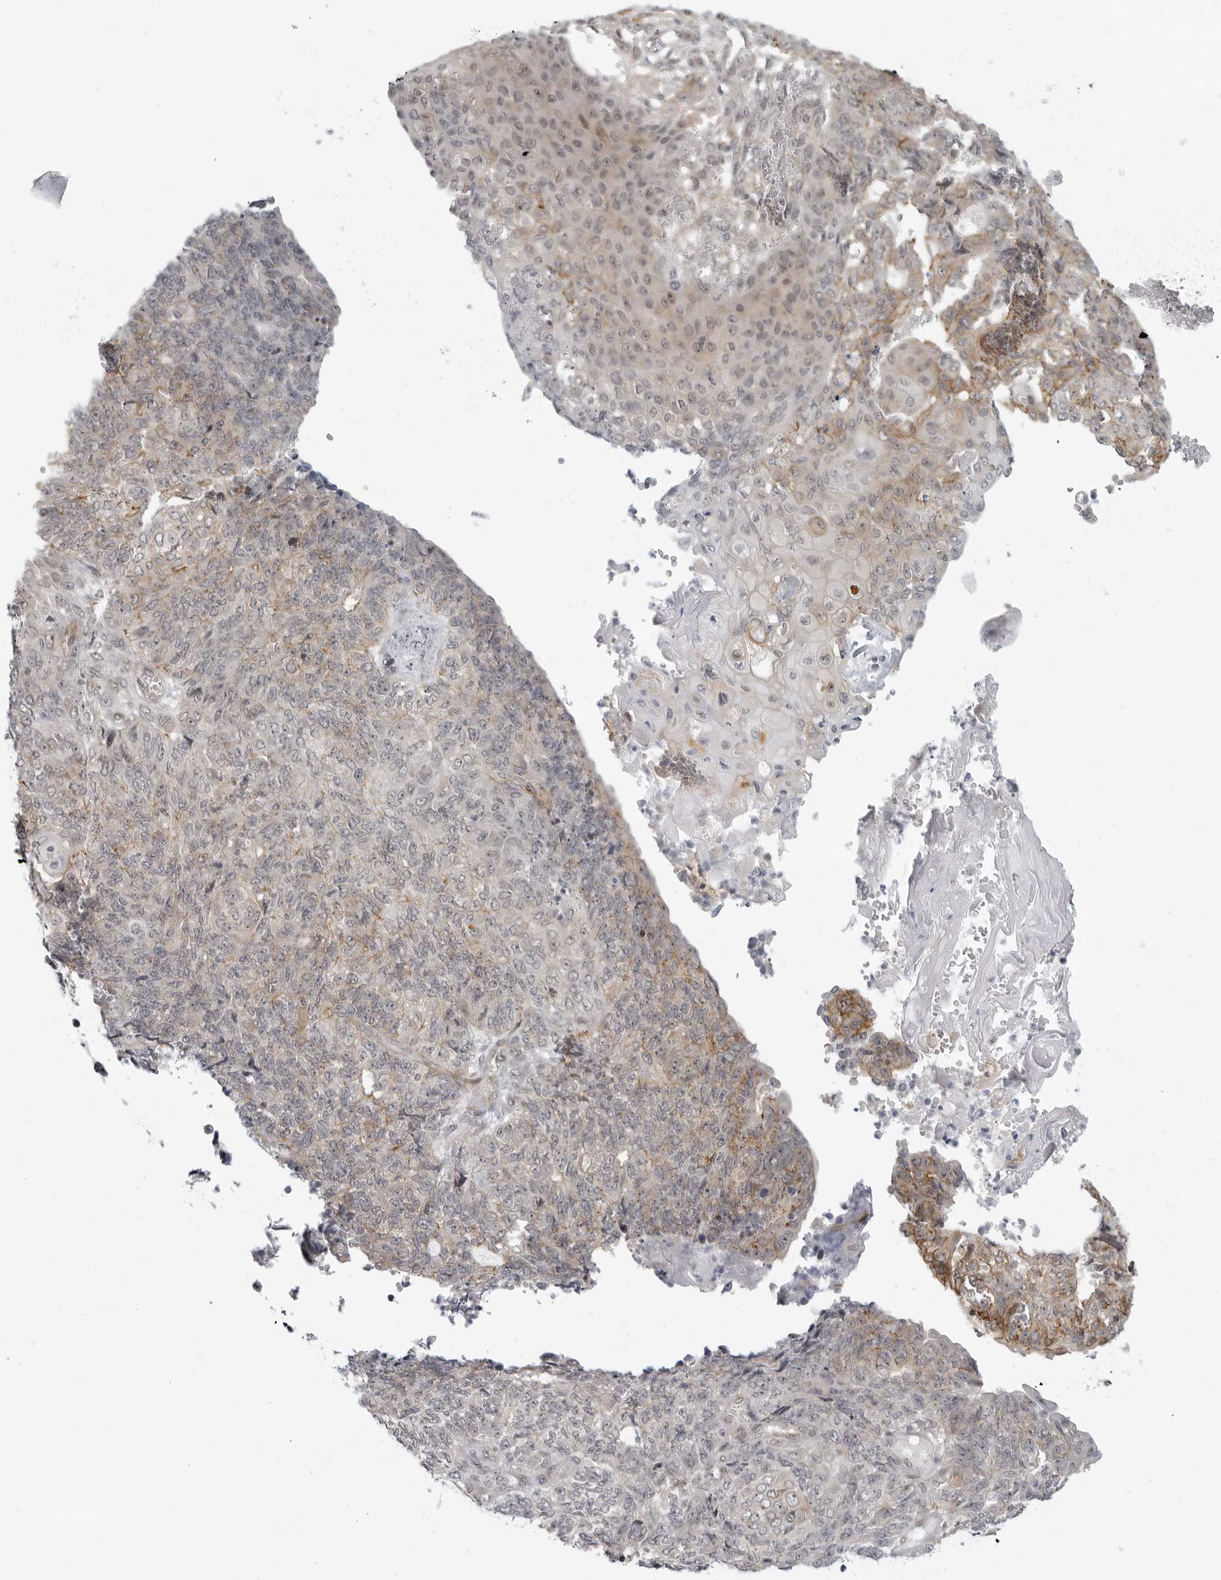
{"staining": {"intensity": "moderate", "quantity": "<25%", "location": "cytoplasmic/membranous"}, "tissue": "endometrial cancer", "cell_type": "Tumor cells", "image_type": "cancer", "snomed": [{"axis": "morphology", "description": "Adenocarcinoma, NOS"}, {"axis": "topography", "description": "Endometrium"}], "caption": "Endometrial cancer (adenocarcinoma) tissue demonstrates moderate cytoplasmic/membranous positivity in about <25% of tumor cells, visualized by immunohistochemistry.", "gene": "CEP295NL", "patient": {"sex": "female", "age": 32}}